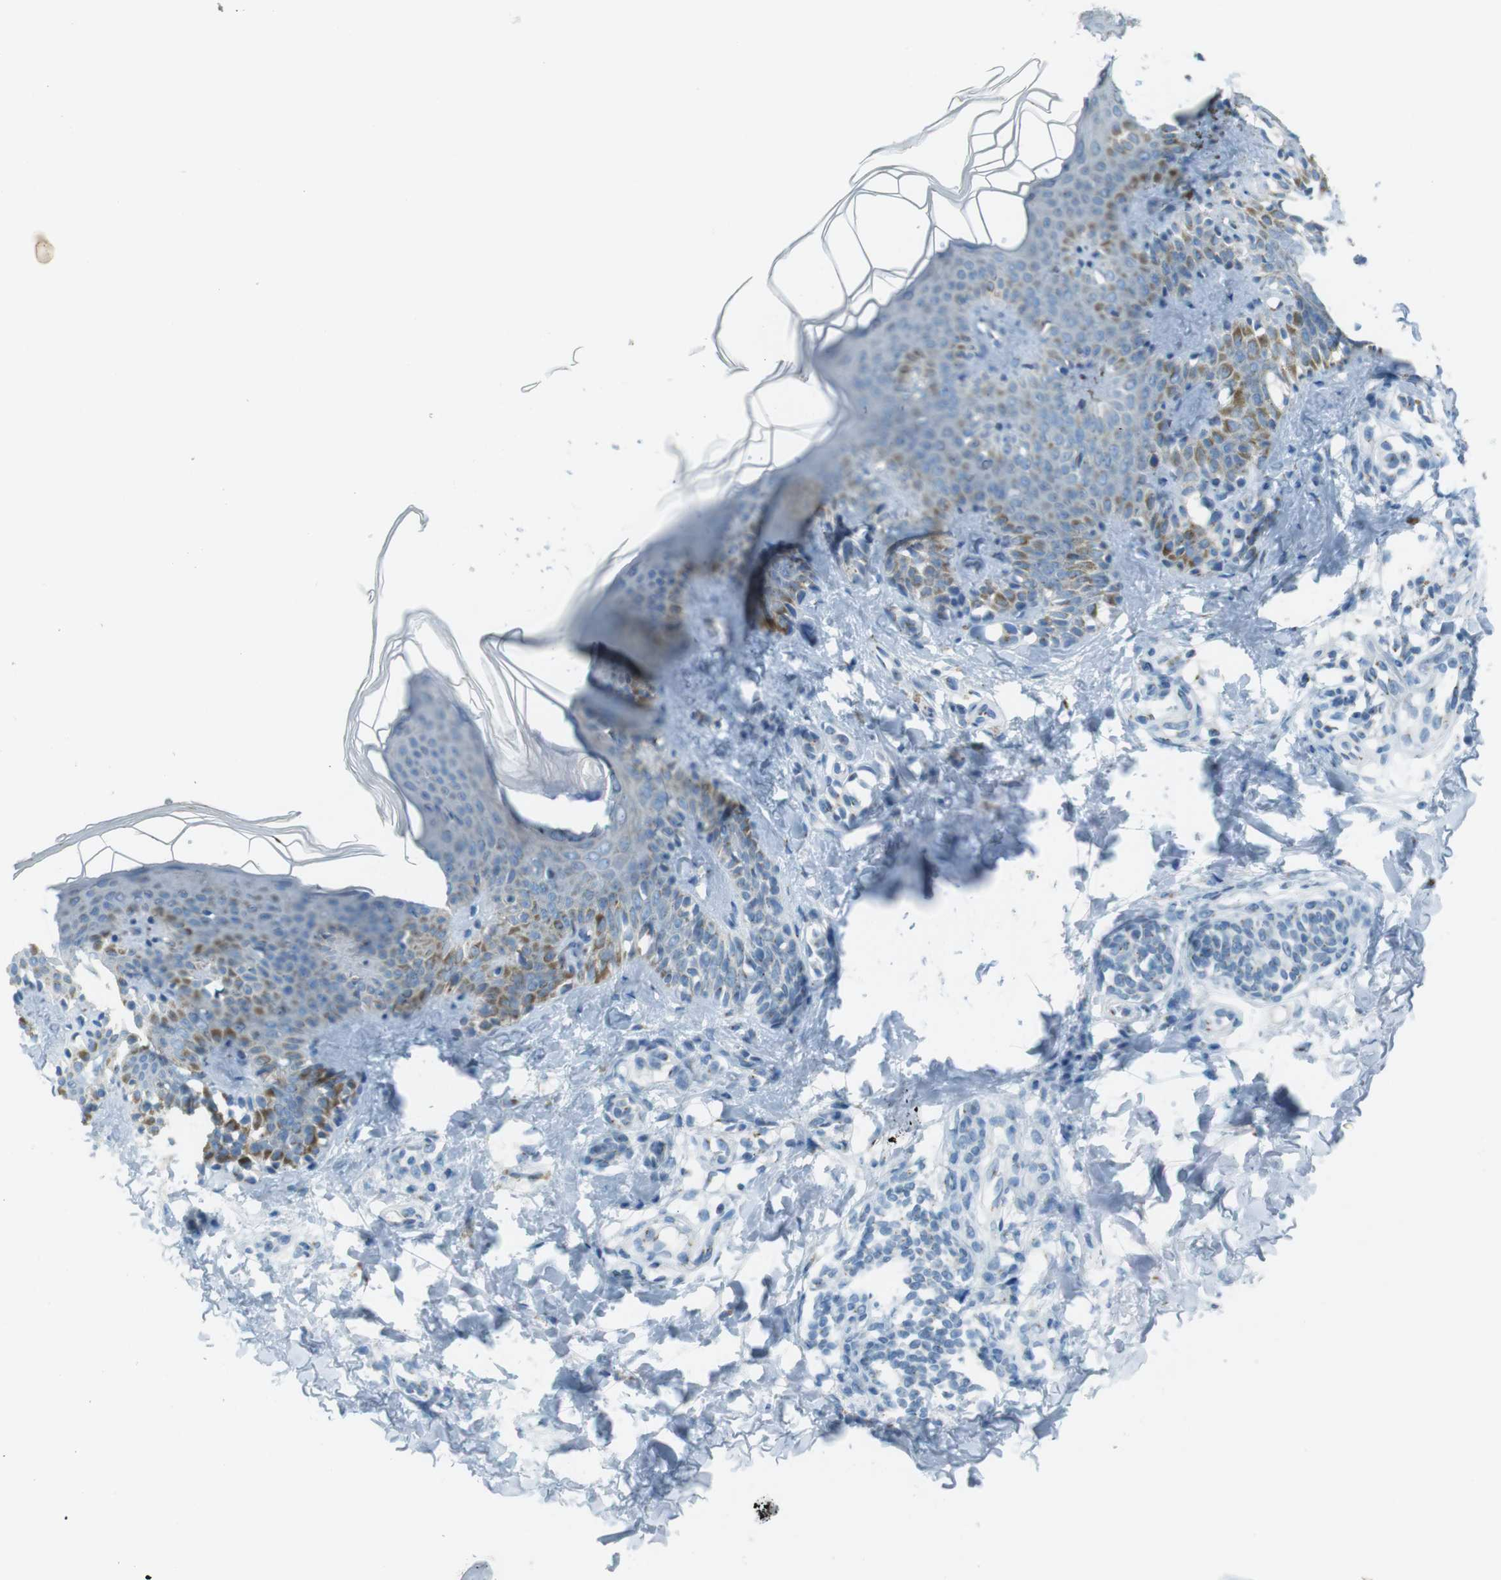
{"staining": {"intensity": "negative", "quantity": "none", "location": "none"}, "tissue": "skin", "cell_type": "Fibroblasts", "image_type": "normal", "snomed": [{"axis": "morphology", "description": "Normal tissue, NOS"}, {"axis": "topography", "description": "Skin"}], "caption": "Immunohistochemistry micrograph of benign human skin stained for a protein (brown), which demonstrates no expression in fibroblasts.", "gene": "TXNDC15", "patient": {"sex": "male", "age": 16}}